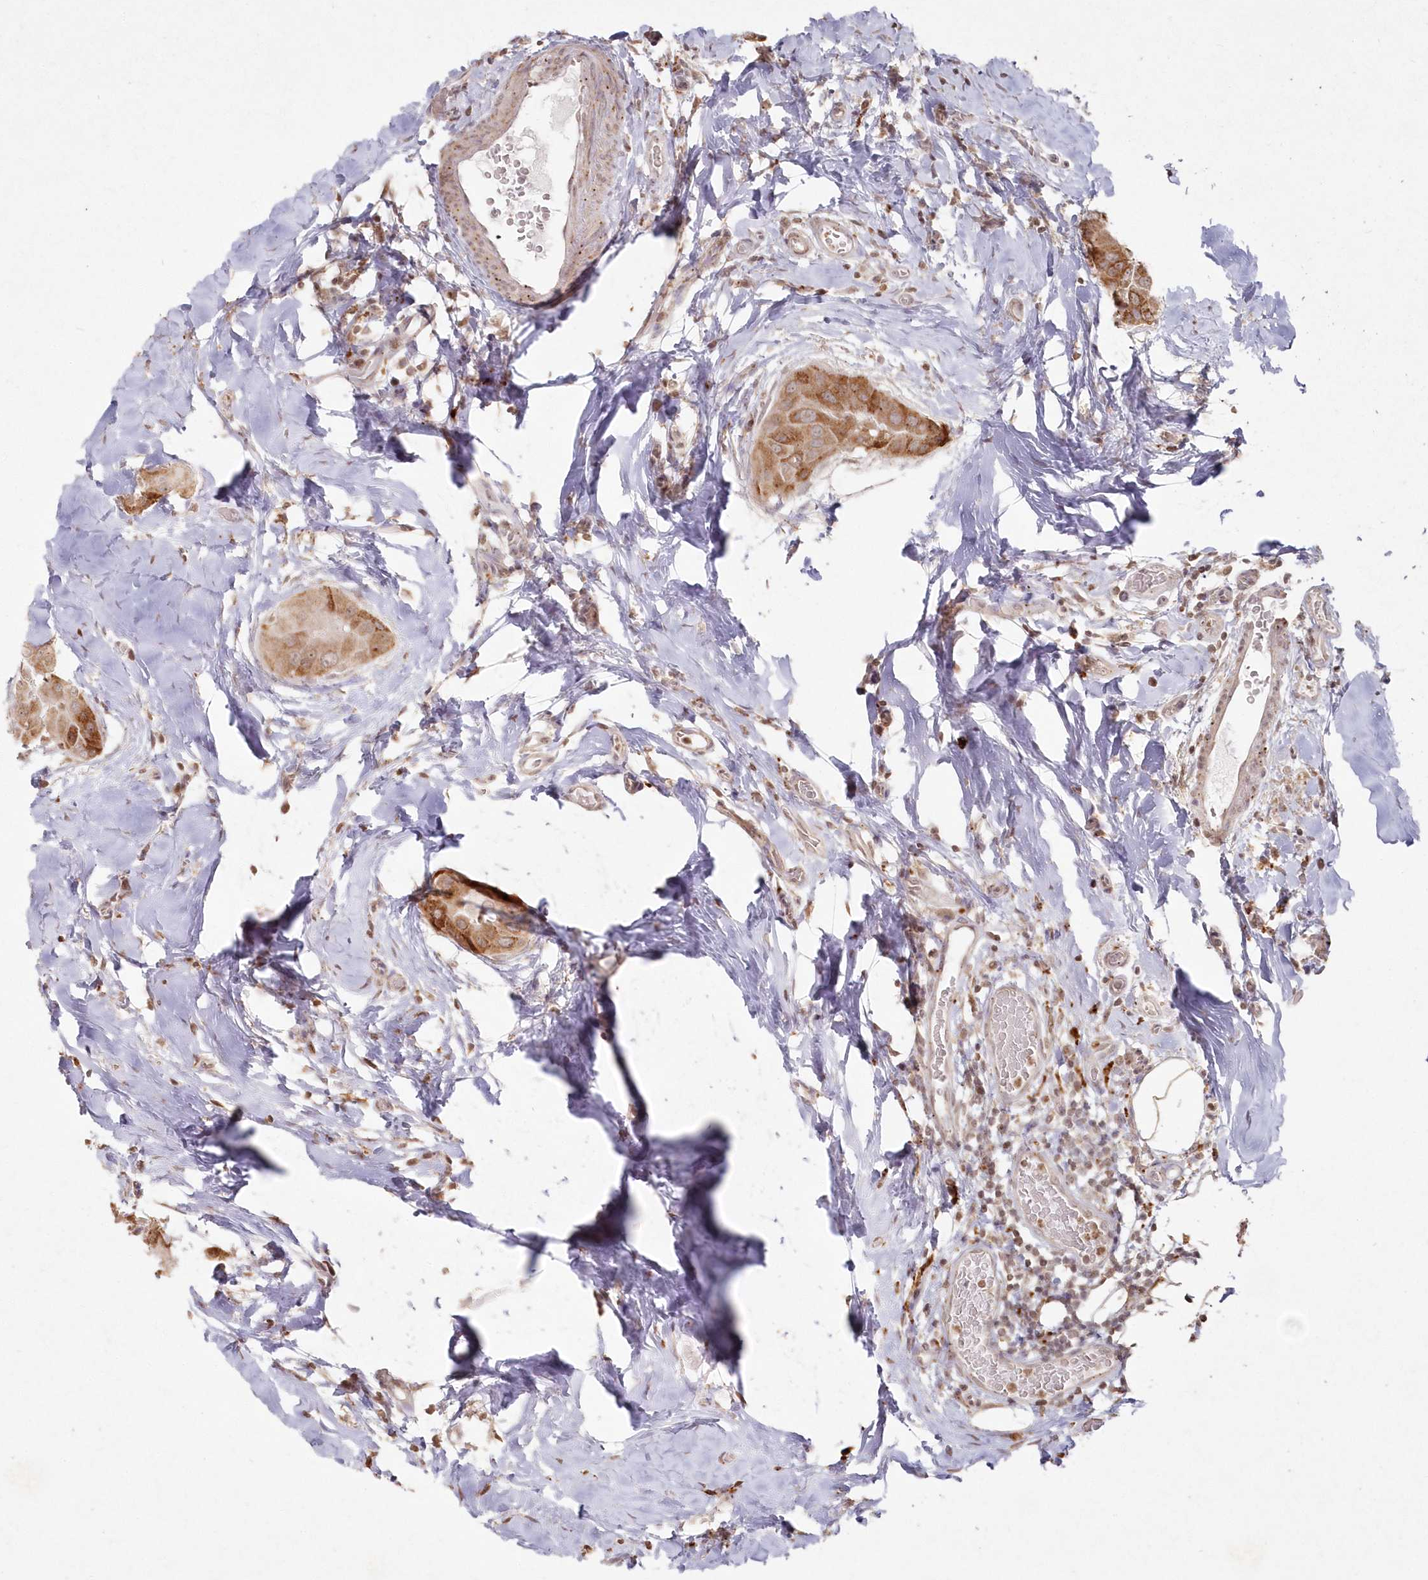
{"staining": {"intensity": "moderate", "quantity": ">75%", "location": "cytoplasmic/membranous"}, "tissue": "thyroid cancer", "cell_type": "Tumor cells", "image_type": "cancer", "snomed": [{"axis": "morphology", "description": "Papillary adenocarcinoma, NOS"}, {"axis": "topography", "description": "Thyroid gland"}], "caption": "This image reveals papillary adenocarcinoma (thyroid) stained with immunohistochemistry to label a protein in brown. The cytoplasmic/membranous of tumor cells show moderate positivity for the protein. Nuclei are counter-stained blue.", "gene": "ARSB", "patient": {"sex": "male", "age": 33}}